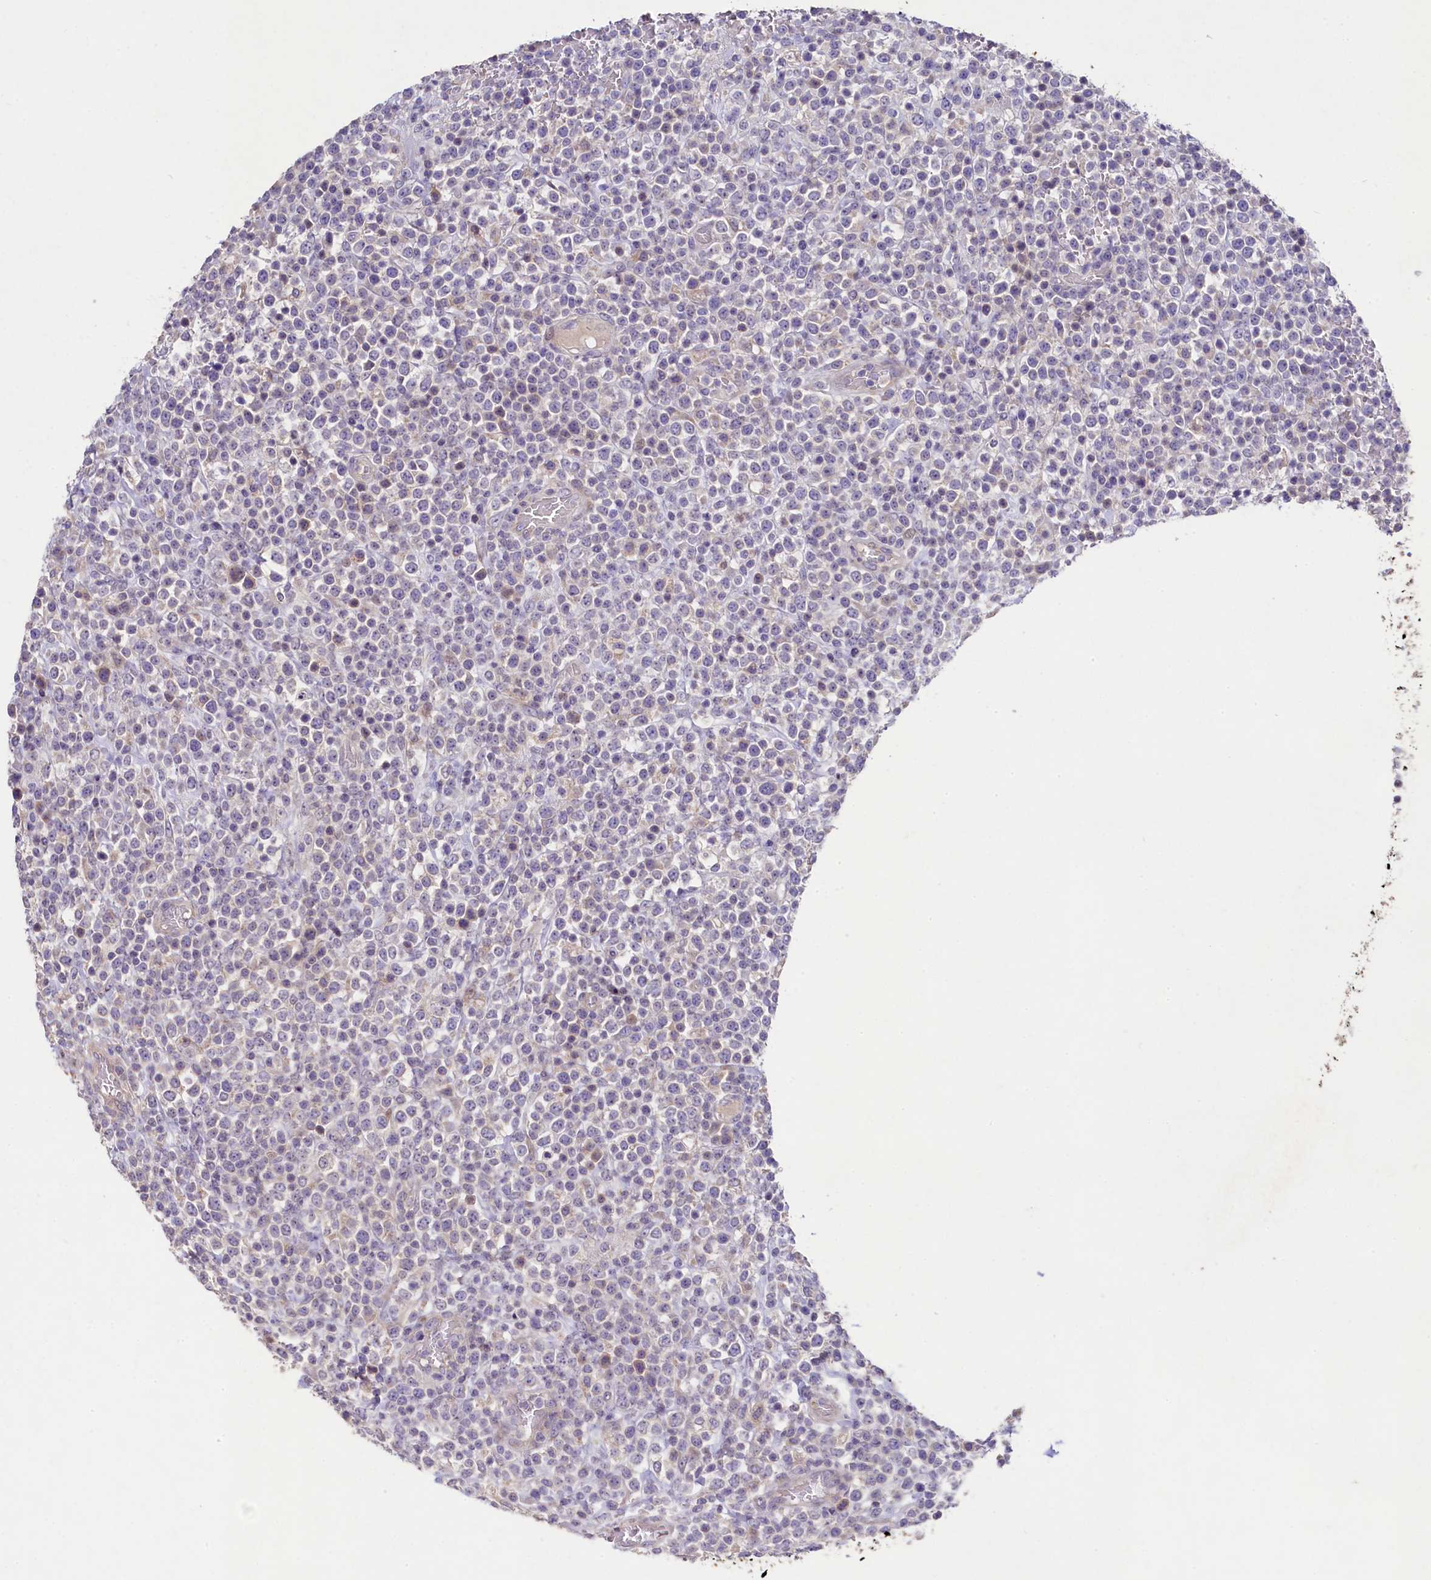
{"staining": {"intensity": "negative", "quantity": "none", "location": "none"}, "tissue": "lymphoma", "cell_type": "Tumor cells", "image_type": "cancer", "snomed": [{"axis": "morphology", "description": "Malignant lymphoma, non-Hodgkin's type, High grade"}, {"axis": "topography", "description": "Colon"}], "caption": "Immunohistochemical staining of human lymphoma demonstrates no significant expression in tumor cells.", "gene": "FXYD6", "patient": {"sex": "female", "age": 53}}